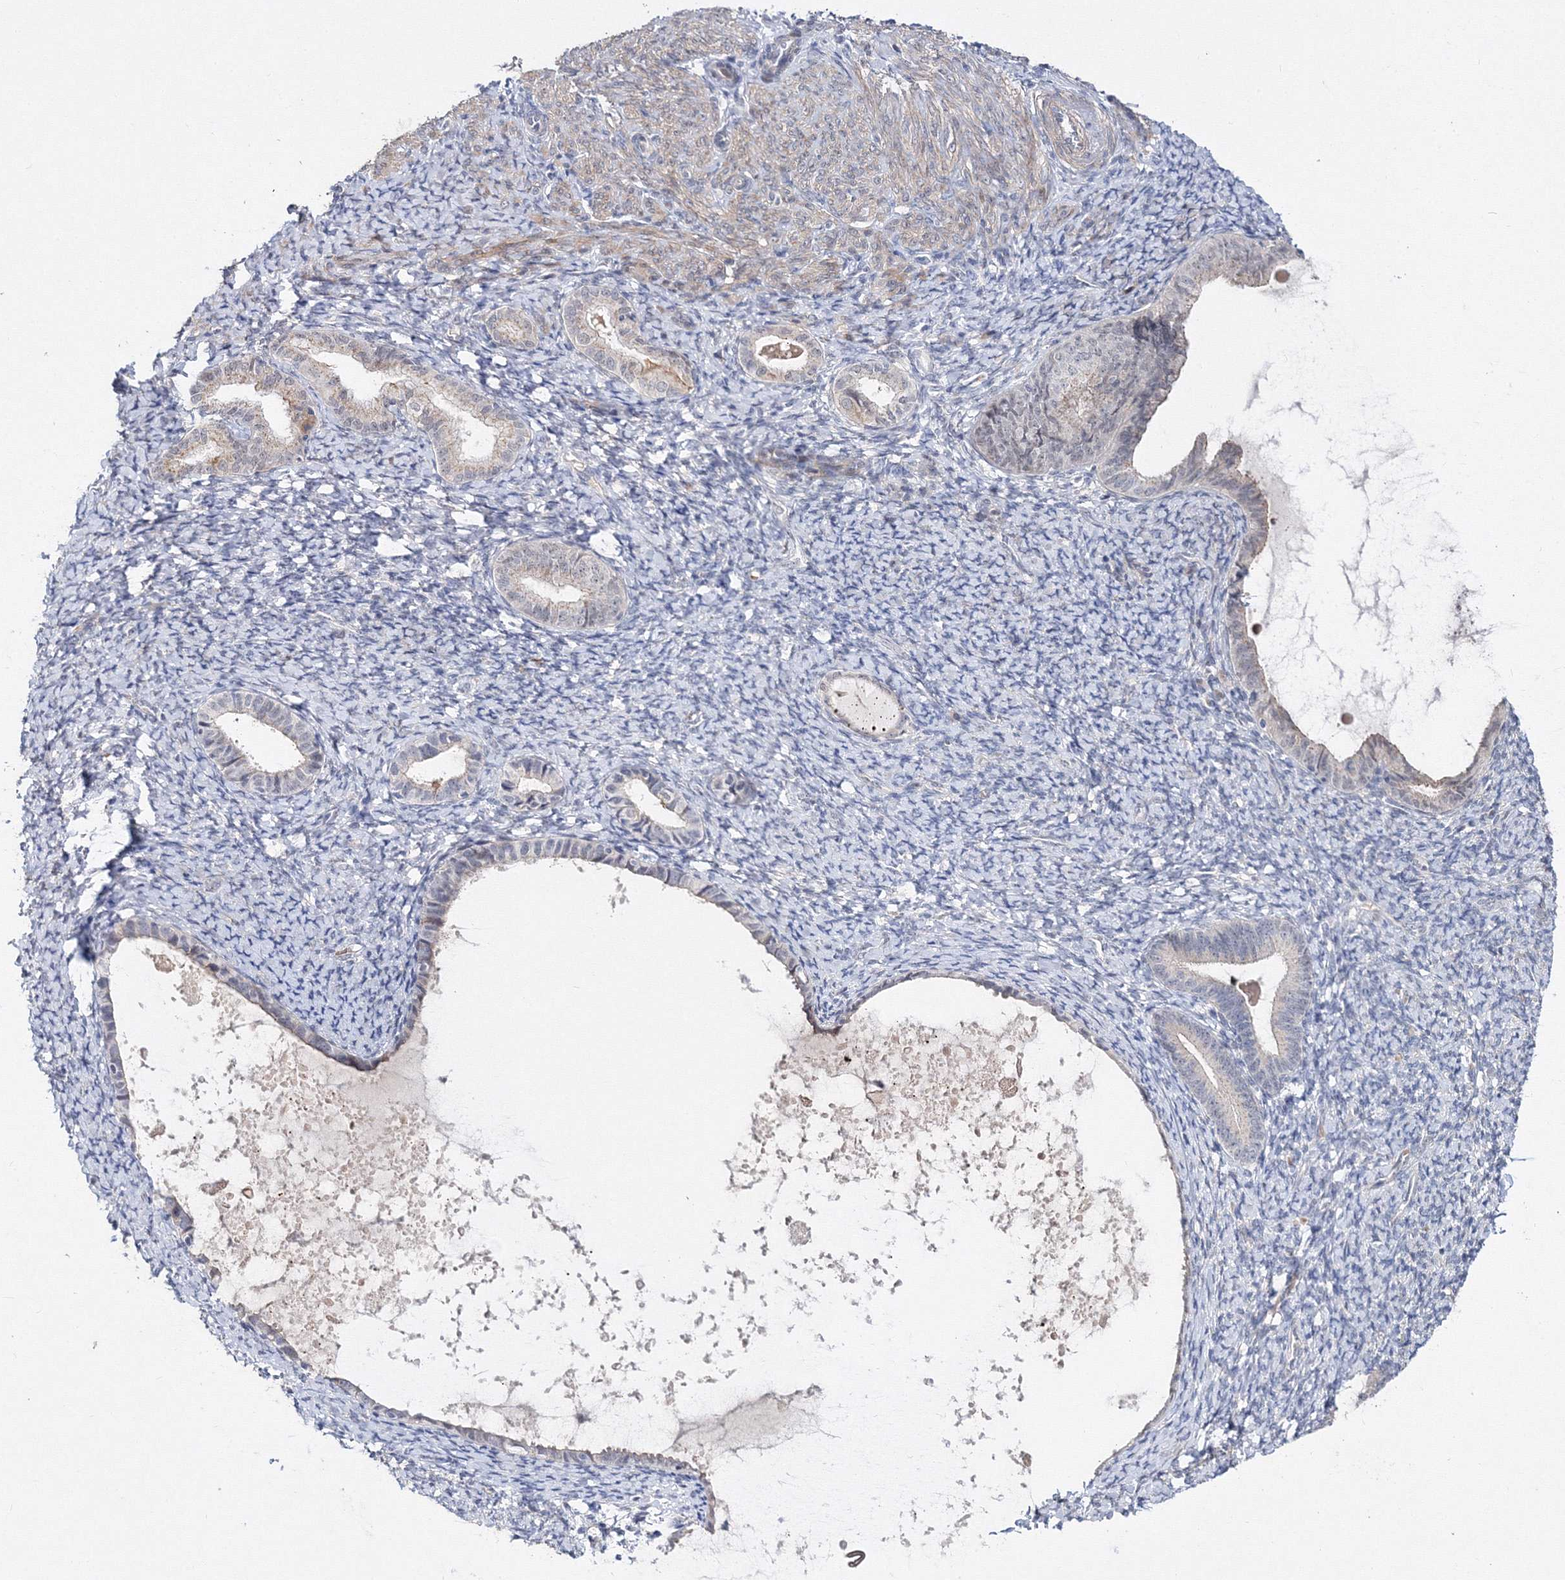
{"staining": {"intensity": "negative", "quantity": "none", "location": "none"}, "tissue": "endometrium", "cell_type": "Cells in endometrial stroma", "image_type": "normal", "snomed": [{"axis": "morphology", "description": "Normal tissue, NOS"}, {"axis": "topography", "description": "Endometrium"}], "caption": "Immunohistochemical staining of benign endometrium displays no significant expression in cells in endometrial stroma. (Stains: DAB (3,3'-diaminobenzidine) IHC with hematoxylin counter stain, Microscopy: brightfield microscopy at high magnification).", "gene": "C11orf52", "patient": {"sex": "female", "age": 72}}